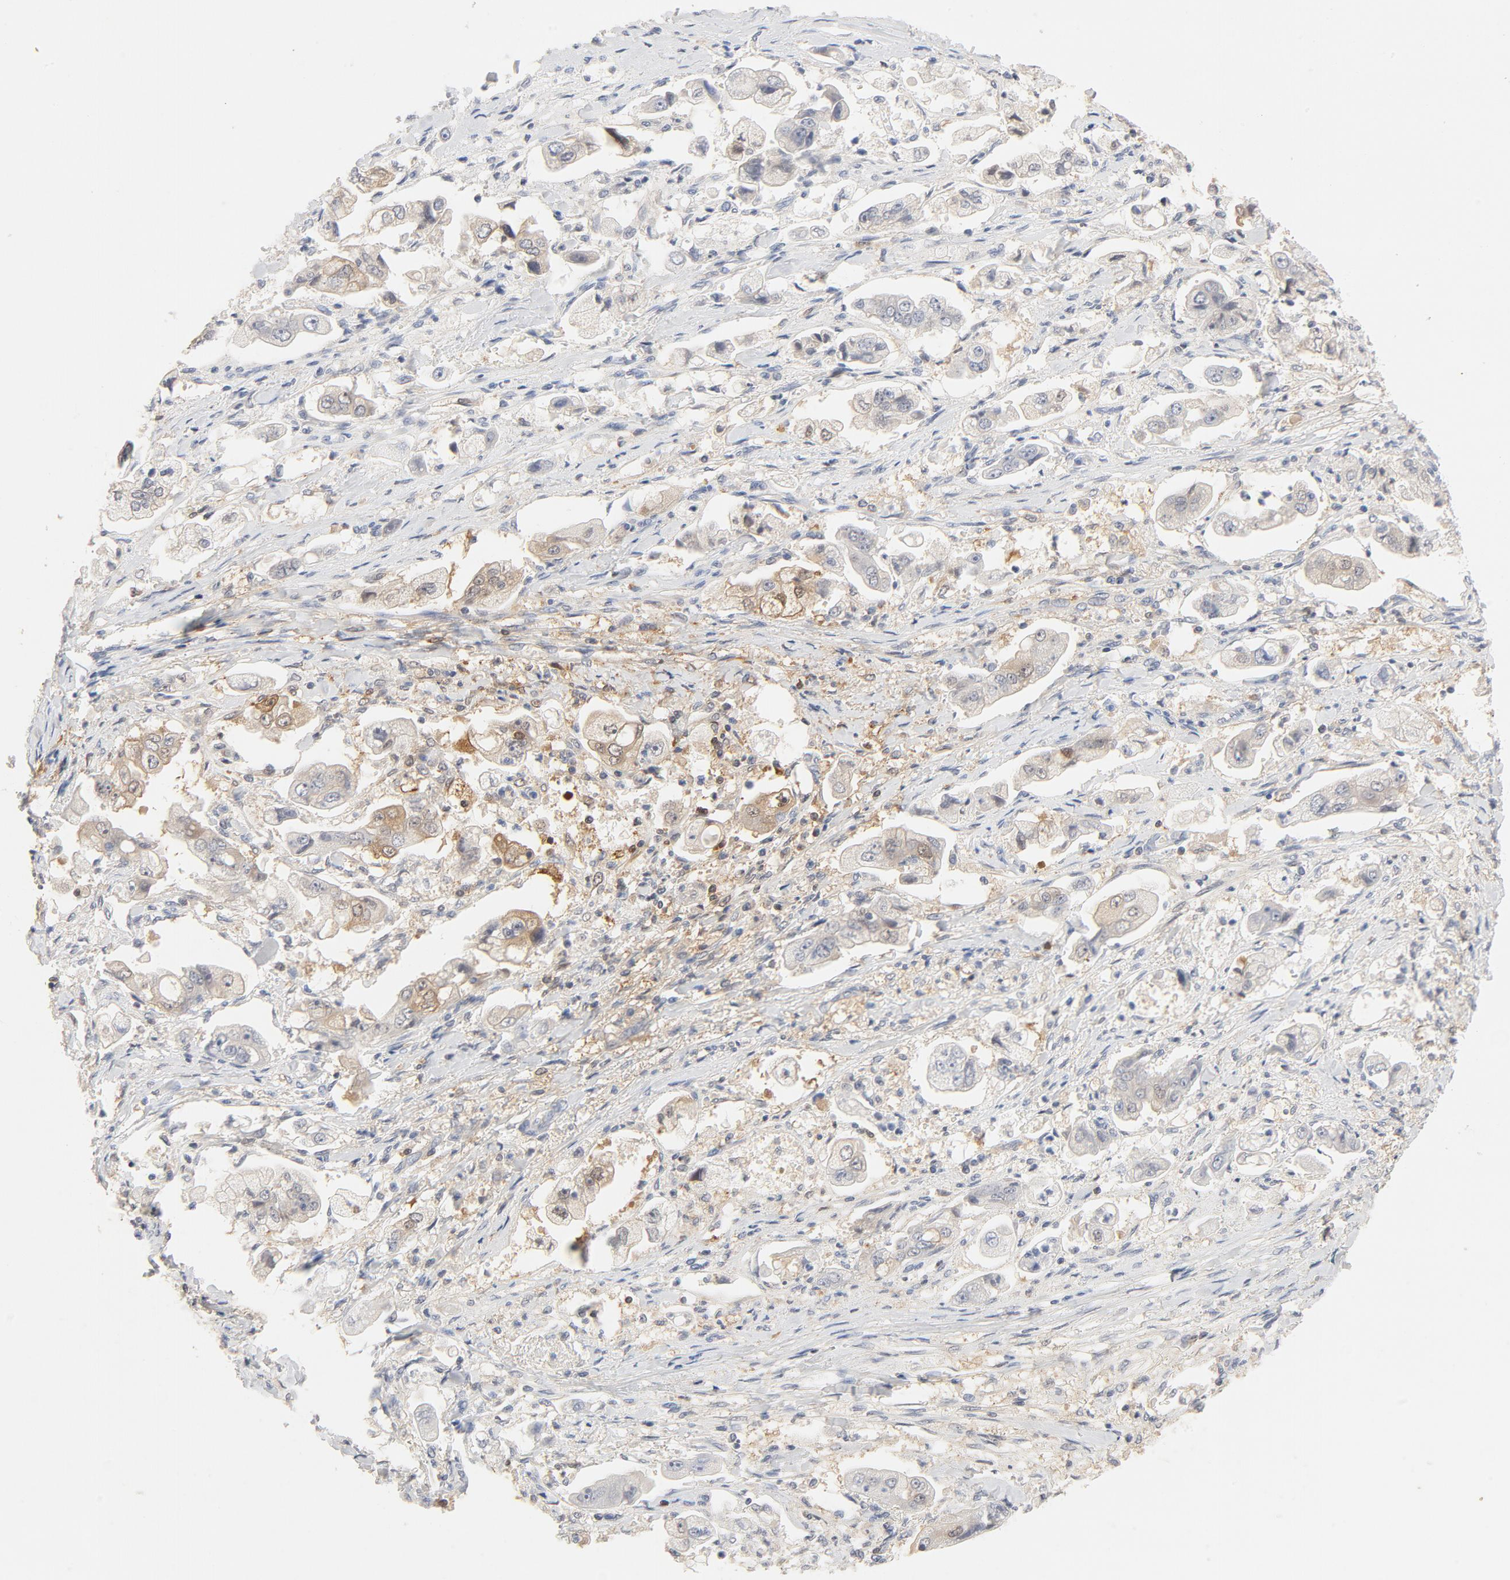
{"staining": {"intensity": "weak", "quantity": "25%-75%", "location": "cytoplasmic/membranous"}, "tissue": "stomach cancer", "cell_type": "Tumor cells", "image_type": "cancer", "snomed": [{"axis": "morphology", "description": "Adenocarcinoma, NOS"}, {"axis": "topography", "description": "Stomach"}], "caption": "An image of stomach adenocarcinoma stained for a protein reveals weak cytoplasmic/membranous brown staining in tumor cells.", "gene": "STAT1", "patient": {"sex": "male", "age": 62}}